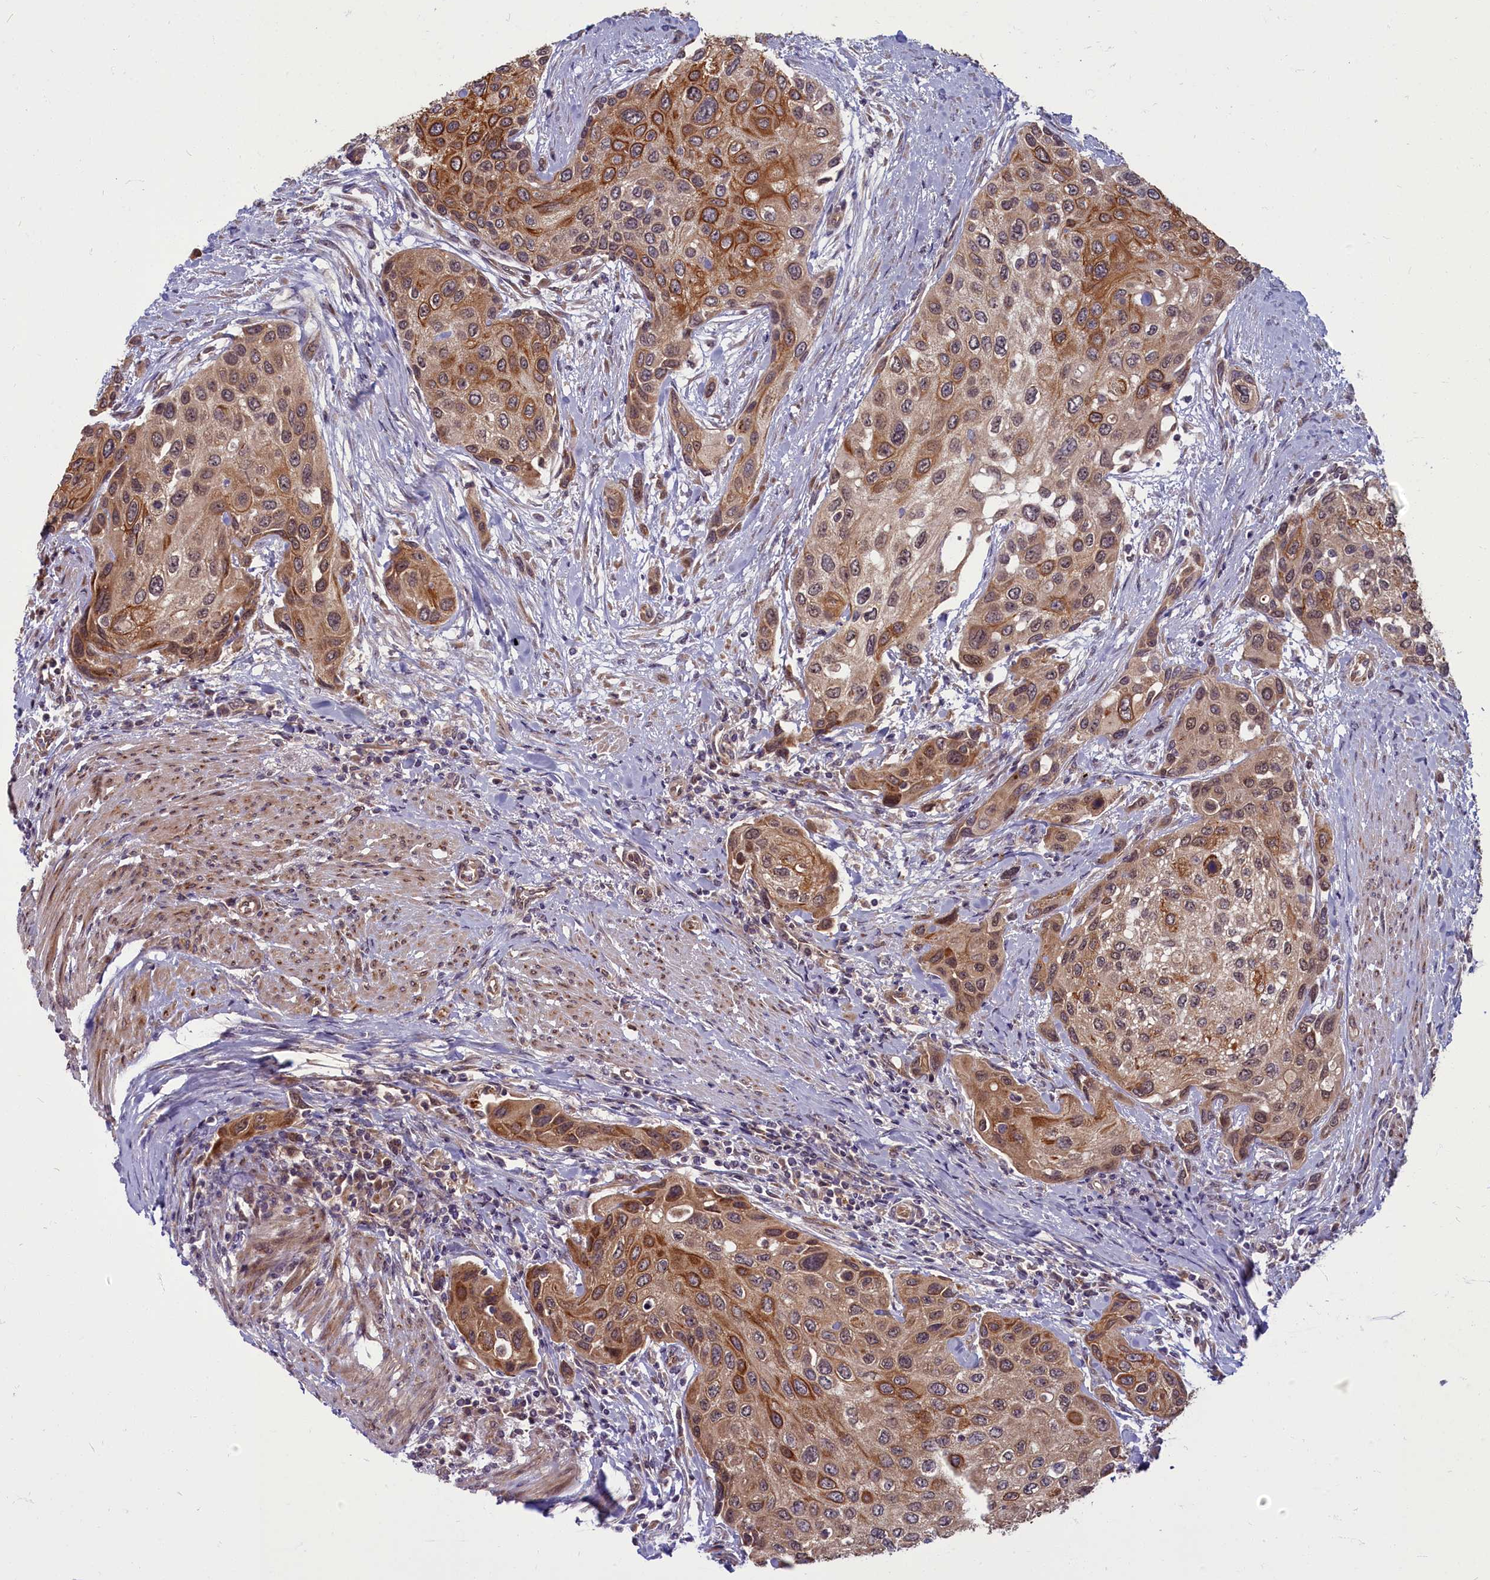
{"staining": {"intensity": "moderate", "quantity": ">75%", "location": "cytoplasmic/membranous"}, "tissue": "urothelial cancer", "cell_type": "Tumor cells", "image_type": "cancer", "snomed": [{"axis": "morphology", "description": "Normal tissue, NOS"}, {"axis": "morphology", "description": "Urothelial carcinoma, High grade"}, {"axis": "topography", "description": "Vascular tissue"}, {"axis": "topography", "description": "Urinary bladder"}], "caption": "Urothelial cancer stained for a protein (brown) exhibits moderate cytoplasmic/membranous positive expression in approximately >75% of tumor cells.", "gene": "MYCBP", "patient": {"sex": "female", "age": 56}}